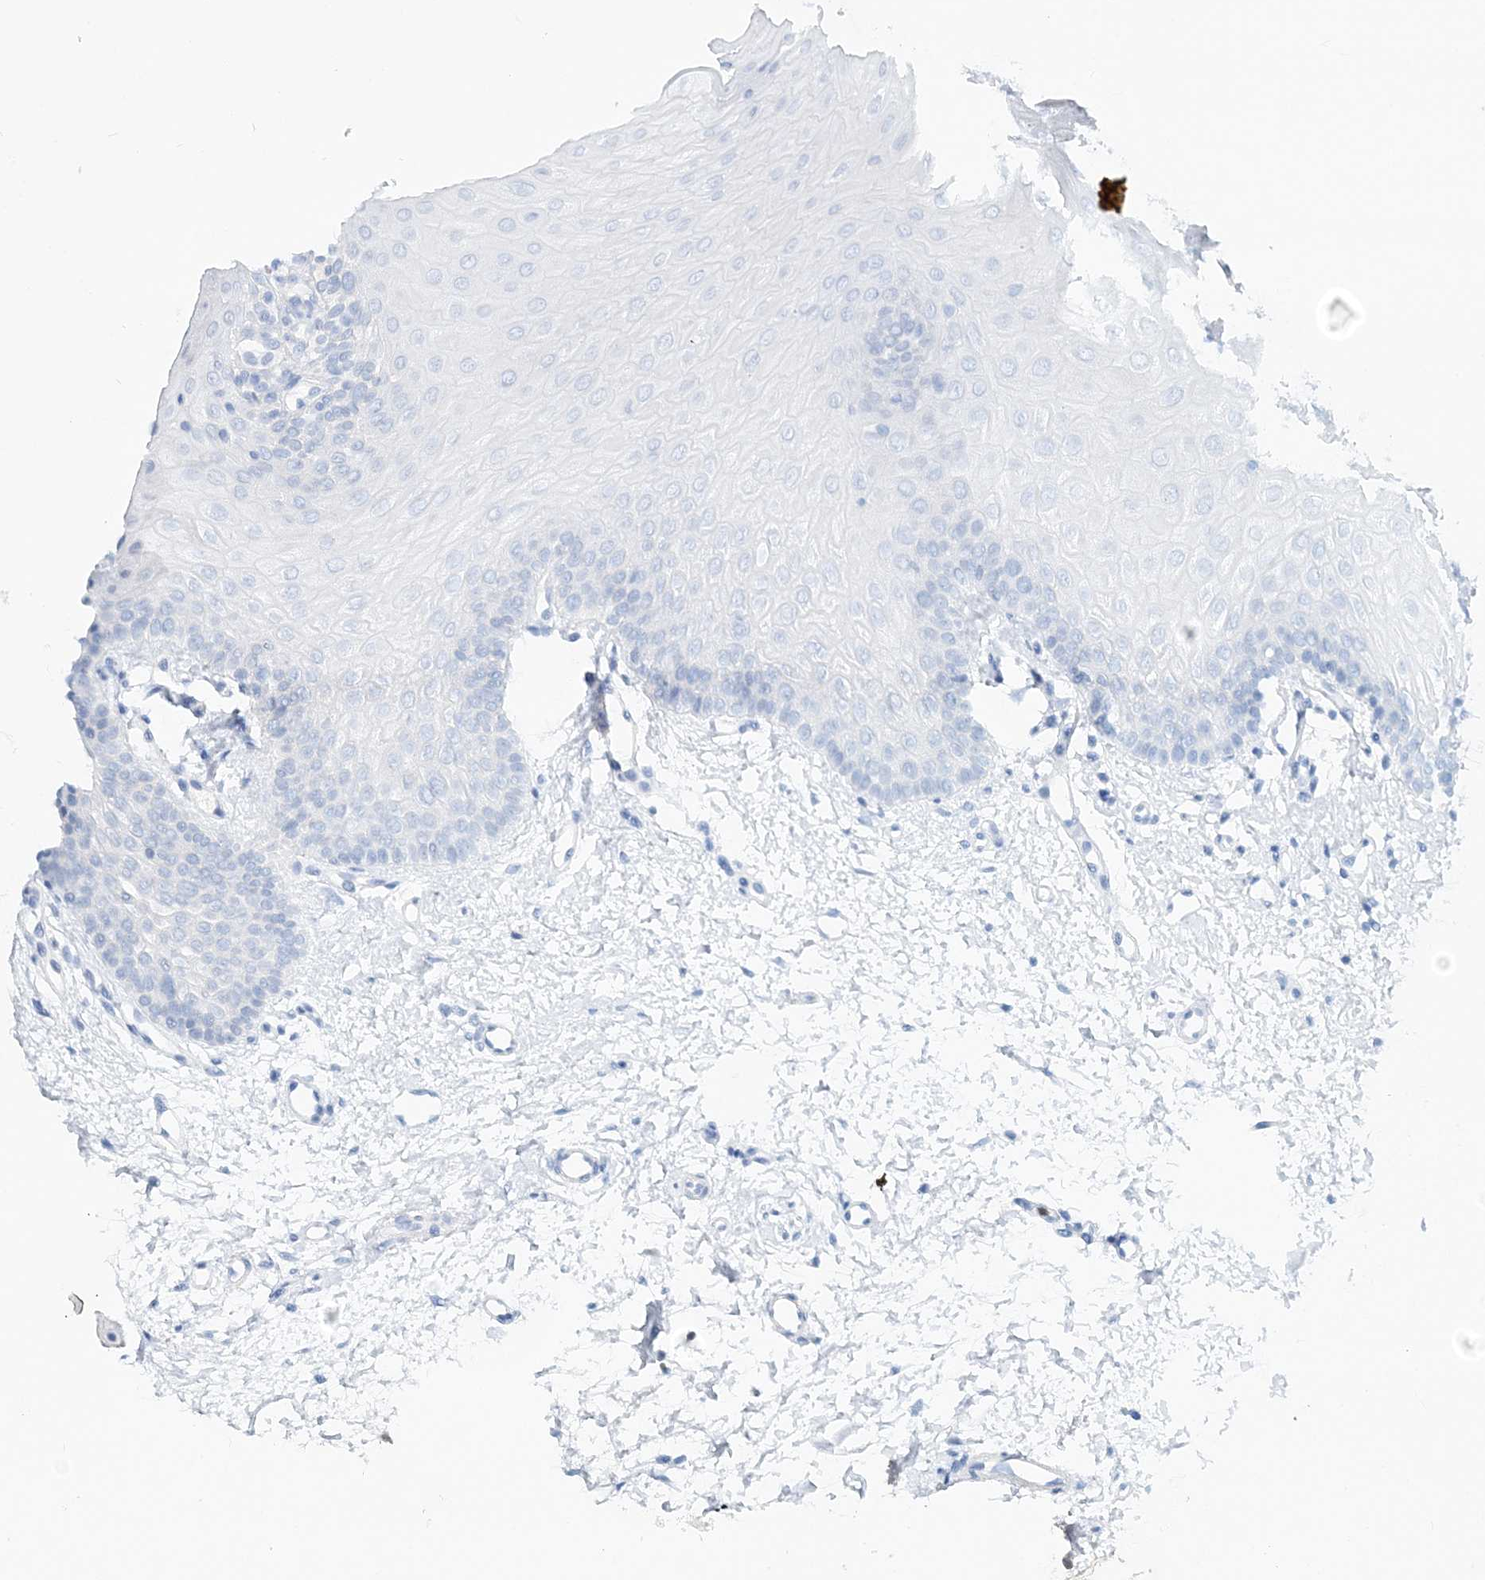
{"staining": {"intensity": "negative", "quantity": "none", "location": "none"}, "tissue": "oral mucosa", "cell_type": "Squamous epithelial cells", "image_type": "normal", "snomed": [{"axis": "morphology", "description": "Normal tissue, NOS"}, {"axis": "topography", "description": "Oral tissue"}], "caption": "Immunohistochemistry of unremarkable oral mucosa reveals no positivity in squamous epithelial cells. (DAB (3,3'-diaminobenzidine) immunohistochemistry (IHC), high magnification).", "gene": "DNAH5", "patient": {"sex": "female", "age": 68}}